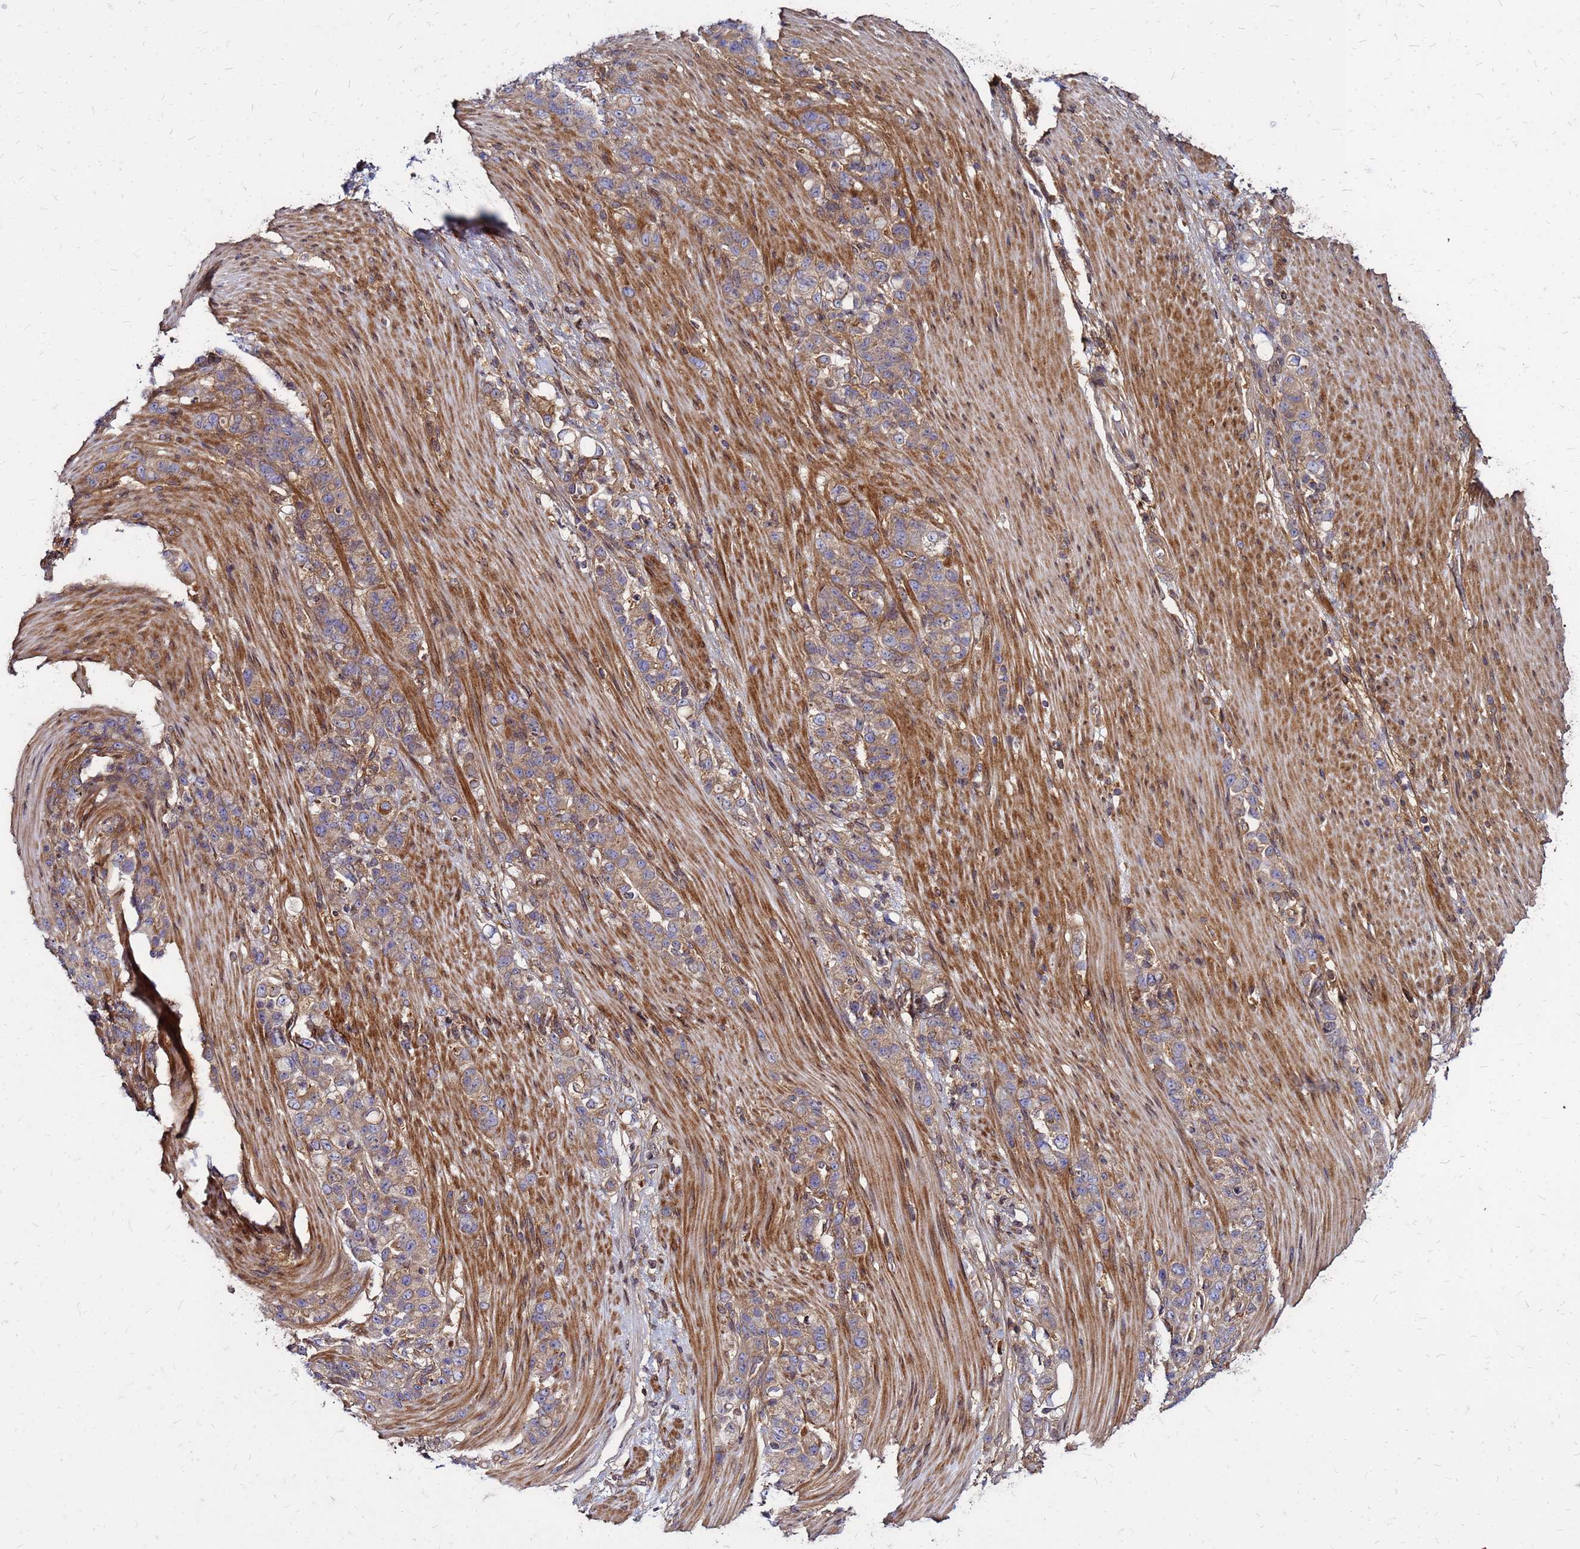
{"staining": {"intensity": "weak", "quantity": ">75%", "location": "cytoplasmic/membranous"}, "tissue": "stomach cancer", "cell_type": "Tumor cells", "image_type": "cancer", "snomed": [{"axis": "morphology", "description": "Normal tissue, NOS"}, {"axis": "morphology", "description": "Adenocarcinoma, NOS"}, {"axis": "topography", "description": "Stomach"}], "caption": "This histopathology image exhibits stomach adenocarcinoma stained with immunohistochemistry to label a protein in brown. The cytoplasmic/membranous of tumor cells show weak positivity for the protein. Nuclei are counter-stained blue.", "gene": "CYBC1", "patient": {"sex": "female", "age": 79}}